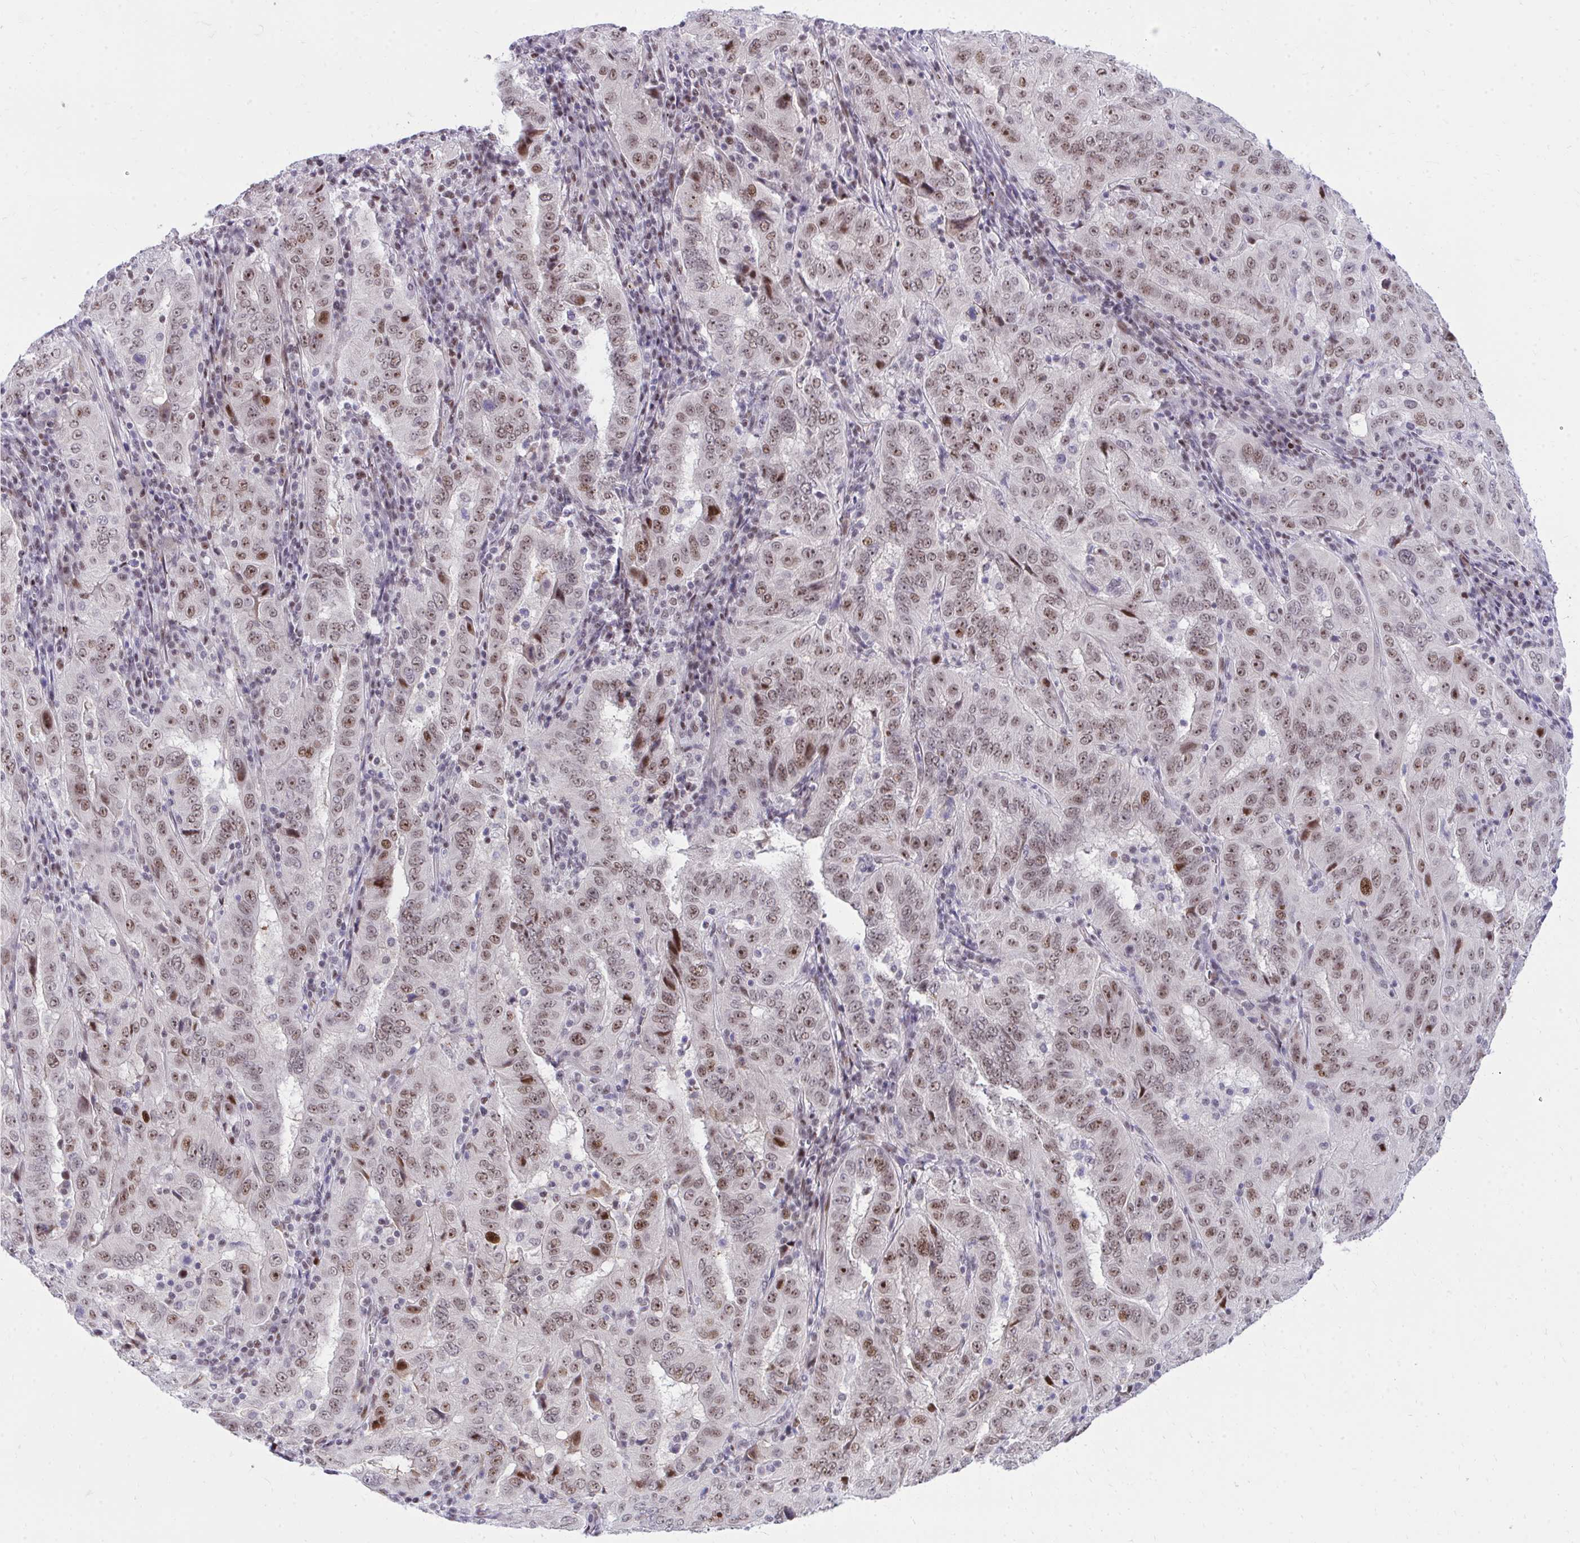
{"staining": {"intensity": "moderate", "quantity": ">75%", "location": "nuclear"}, "tissue": "pancreatic cancer", "cell_type": "Tumor cells", "image_type": "cancer", "snomed": [{"axis": "morphology", "description": "Adenocarcinoma, NOS"}, {"axis": "topography", "description": "Pancreas"}], "caption": "A brown stain highlights moderate nuclear positivity of a protein in adenocarcinoma (pancreatic) tumor cells.", "gene": "C14orf39", "patient": {"sex": "male", "age": 63}}